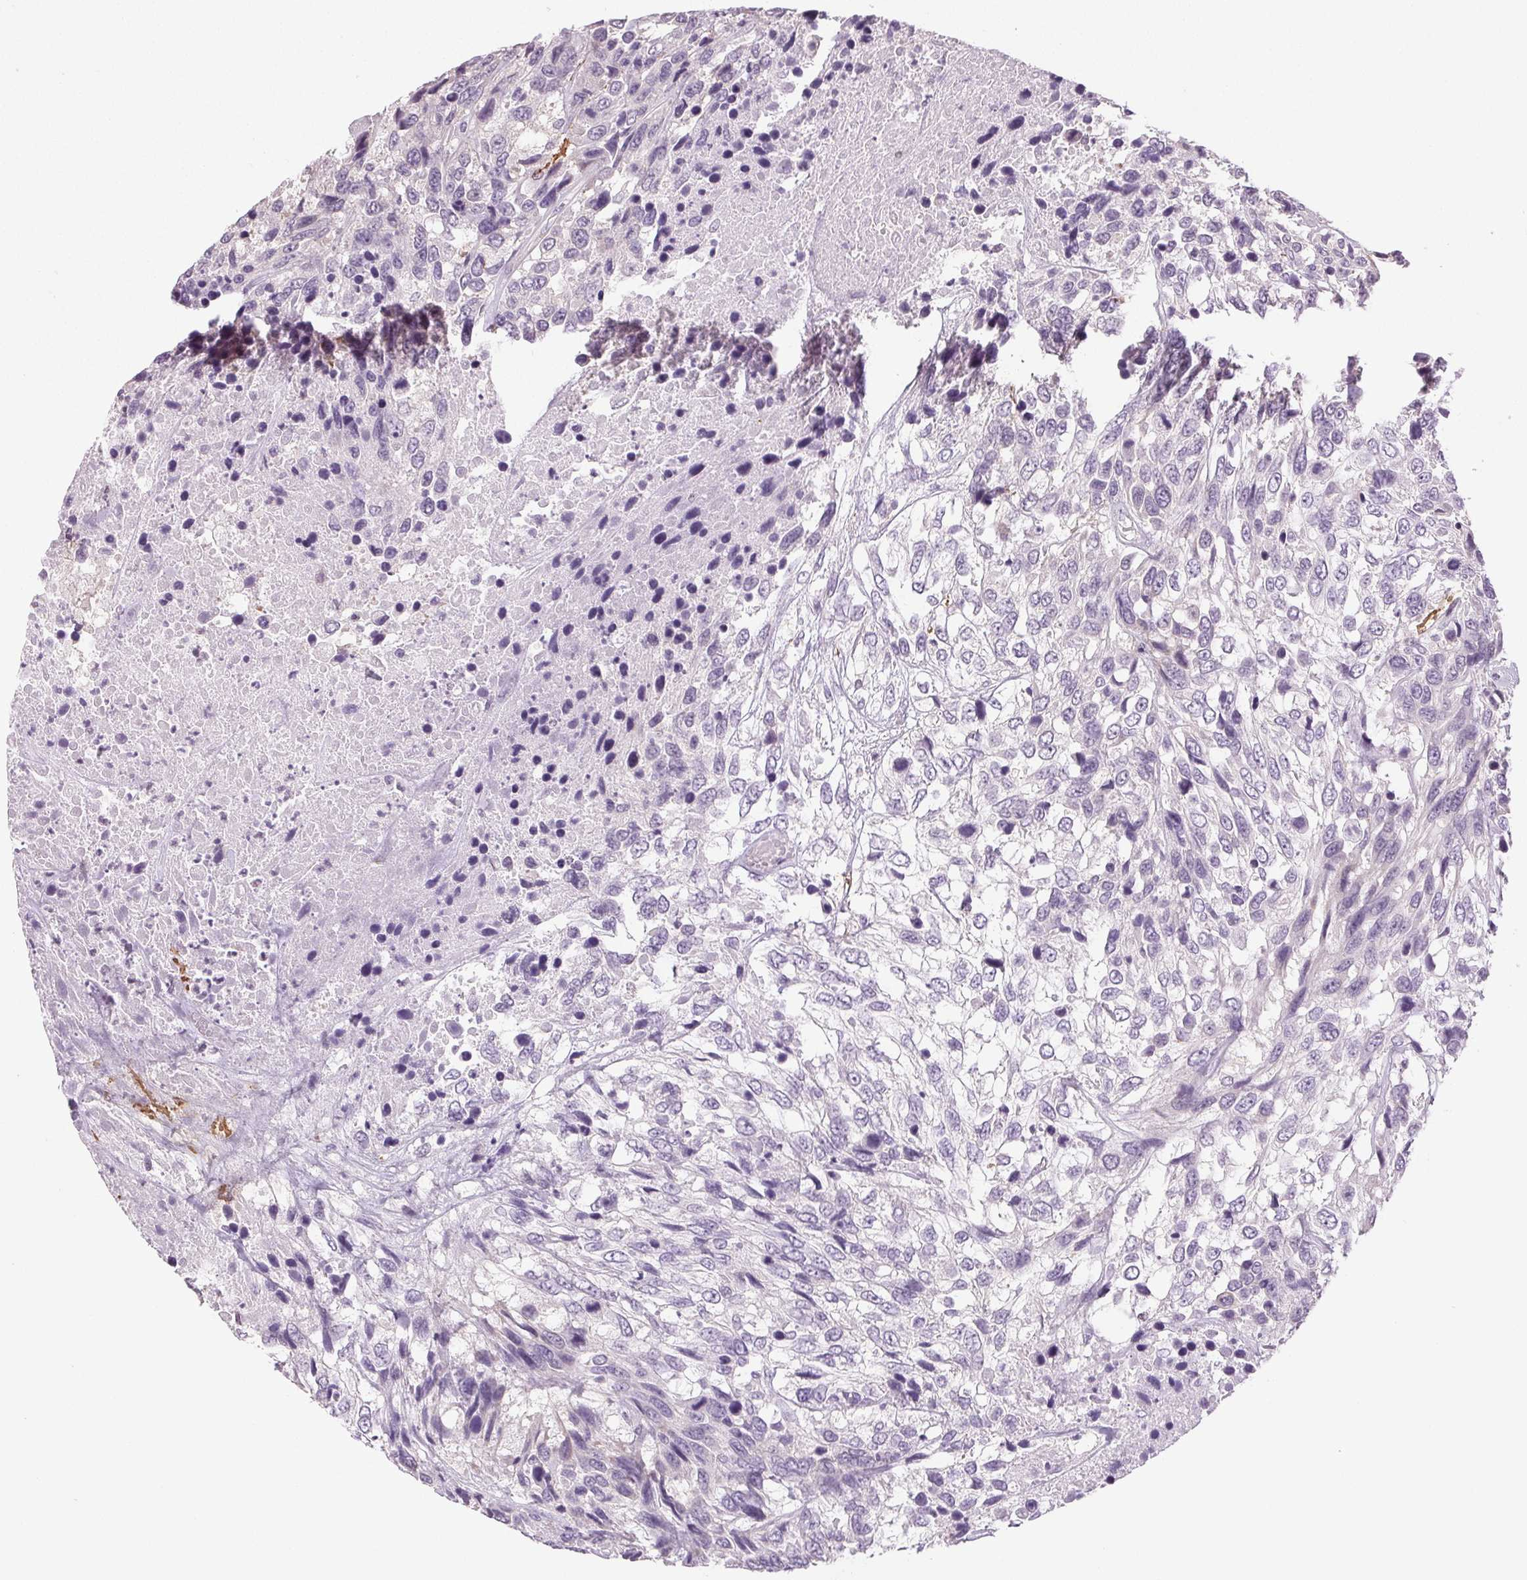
{"staining": {"intensity": "negative", "quantity": "none", "location": "none"}, "tissue": "urothelial cancer", "cell_type": "Tumor cells", "image_type": "cancer", "snomed": [{"axis": "morphology", "description": "Urothelial carcinoma, High grade"}, {"axis": "topography", "description": "Urinary bladder"}], "caption": "The immunohistochemistry photomicrograph has no significant positivity in tumor cells of urothelial cancer tissue. (DAB immunohistochemistry, high magnification).", "gene": "DNAJC6", "patient": {"sex": "female", "age": 70}}